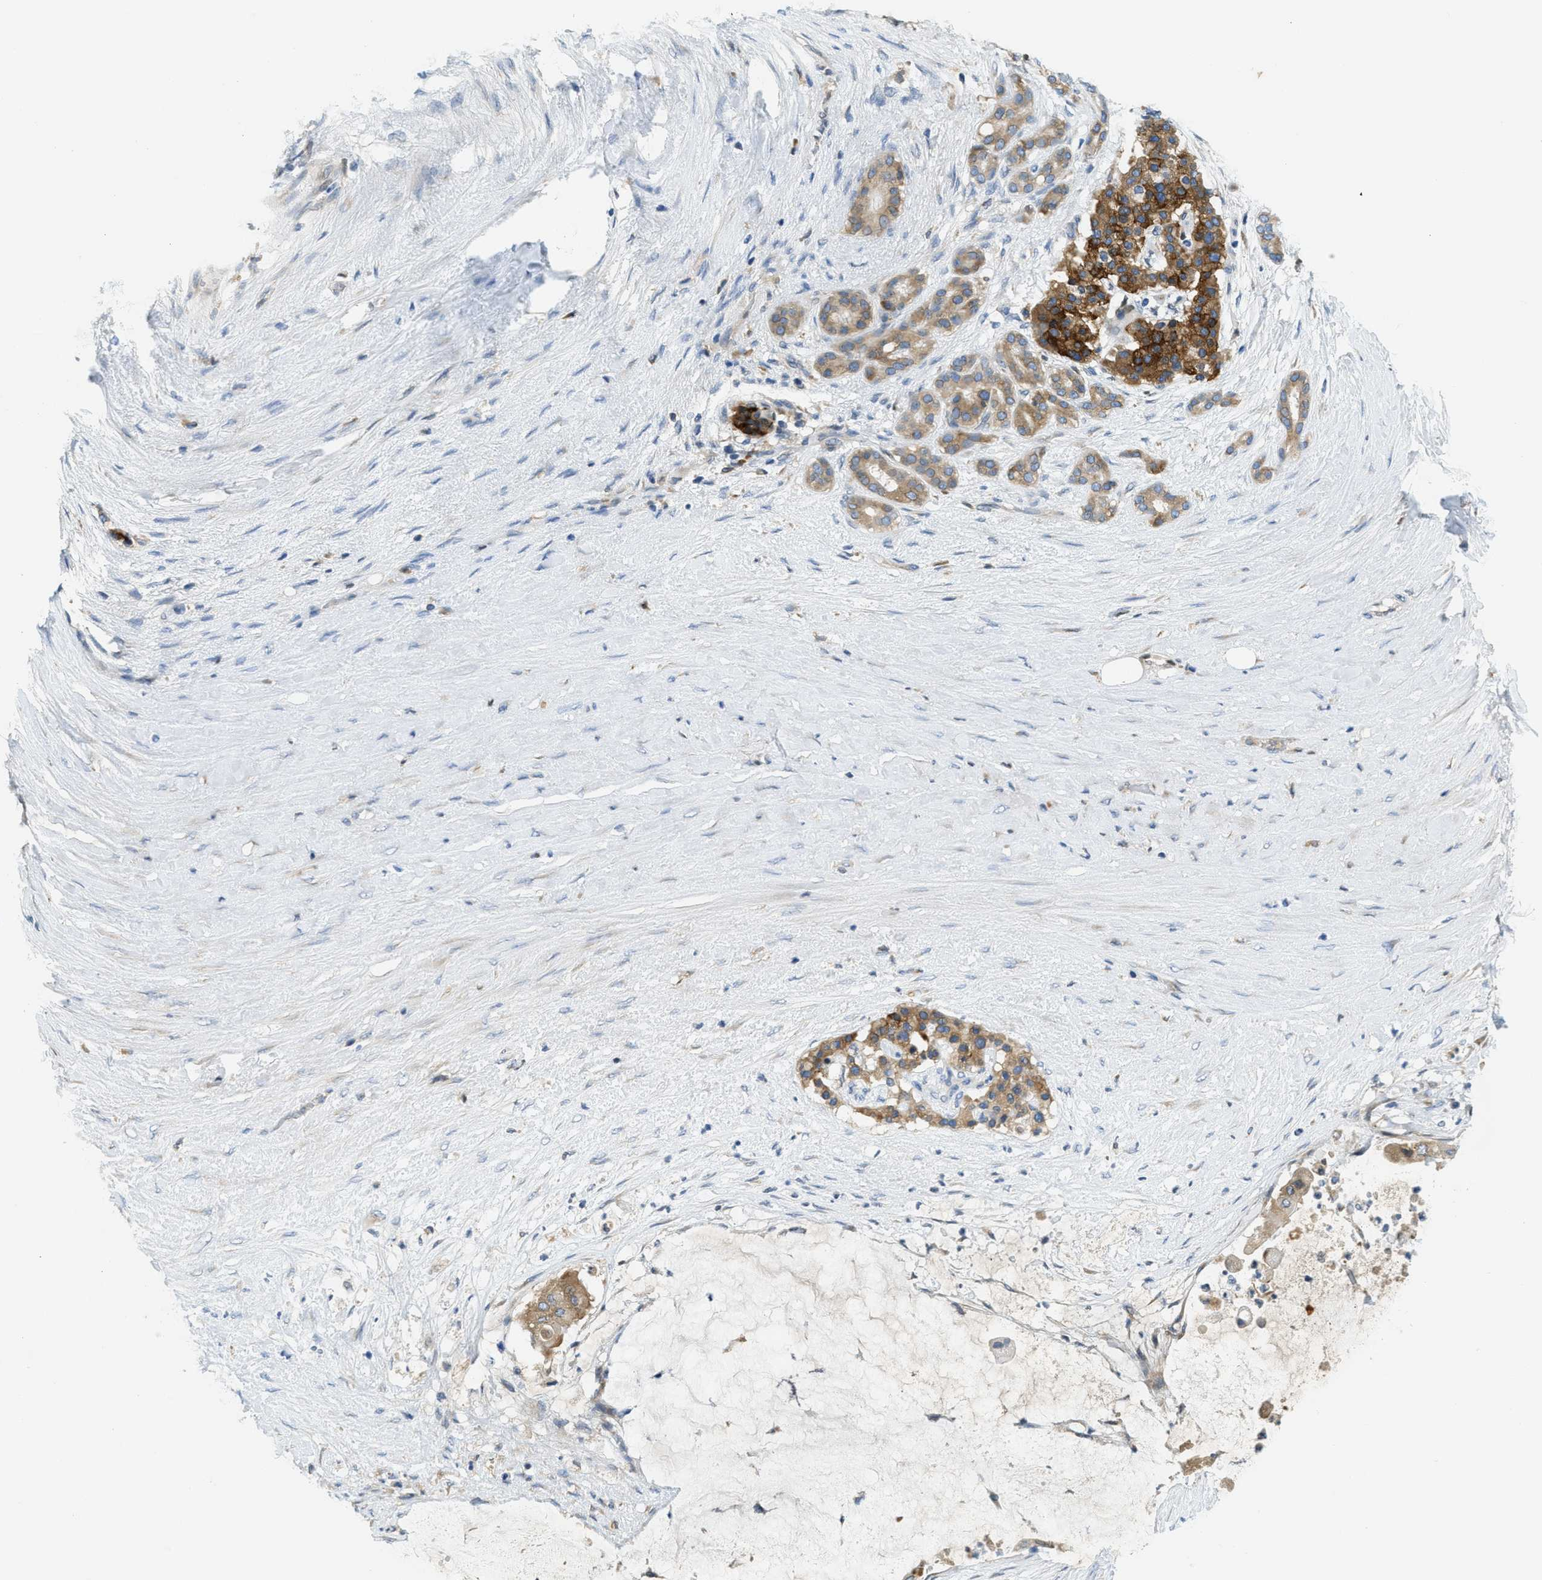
{"staining": {"intensity": "moderate", "quantity": ">75%", "location": "cytoplasmic/membranous"}, "tissue": "pancreatic cancer", "cell_type": "Tumor cells", "image_type": "cancer", "snomed": [{"axis": "morphology", "description": "Adenocarcinoma, NOS"}, {"axis": "topography", "description": "Pancreas"}], "caption": "Immunohistochemistry (IHC) (DAB) staining of human pancreatic cancer reveals moderate cytoplasmic/membranous protein staining in approximately >75% of tumor cells.", "gene": "MPDU1", "patient": {"sex": "male", "age": 41}}